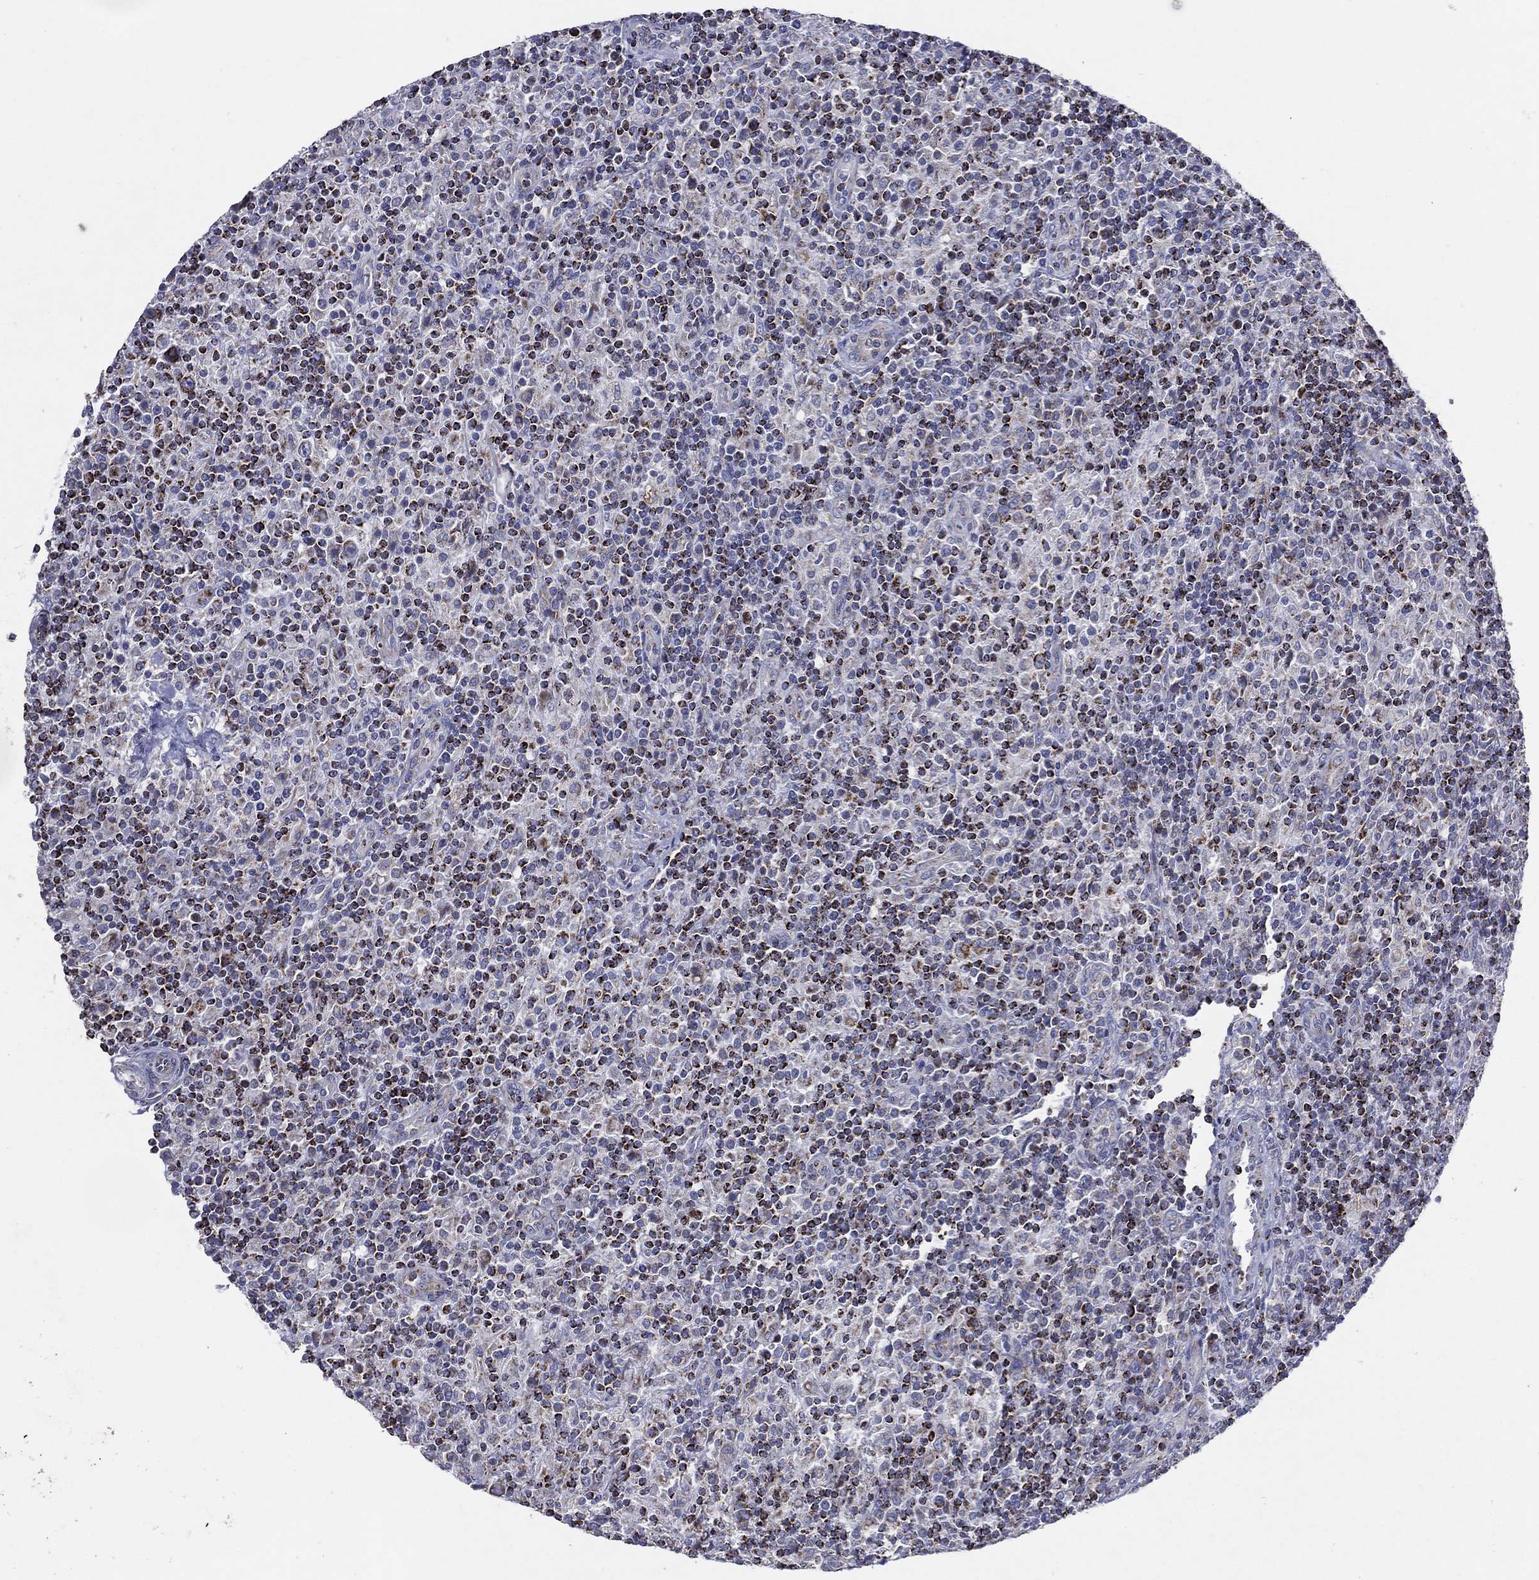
{"staining": {"intensity": "moderate", "quantity": "25%-75%", "location": "cytoplasmic/membranous"}, "tissue": "lymphoma", "cell_type": "Tumor cells", "image_type": "cancer", "snomed": [{"axis": "morphology", "description": "Hodgkin's disease, NOS"}, {"axis": "topography", "description": "Lymph node"}], "caption": "A micrograph of Hodgkin's disease stained for a protein demonstrates moderate cytoplasmic/membranous brown staining in tumor cells.", "gene": "SFXN1", "patient": {"sex": "male", "age": 70}}